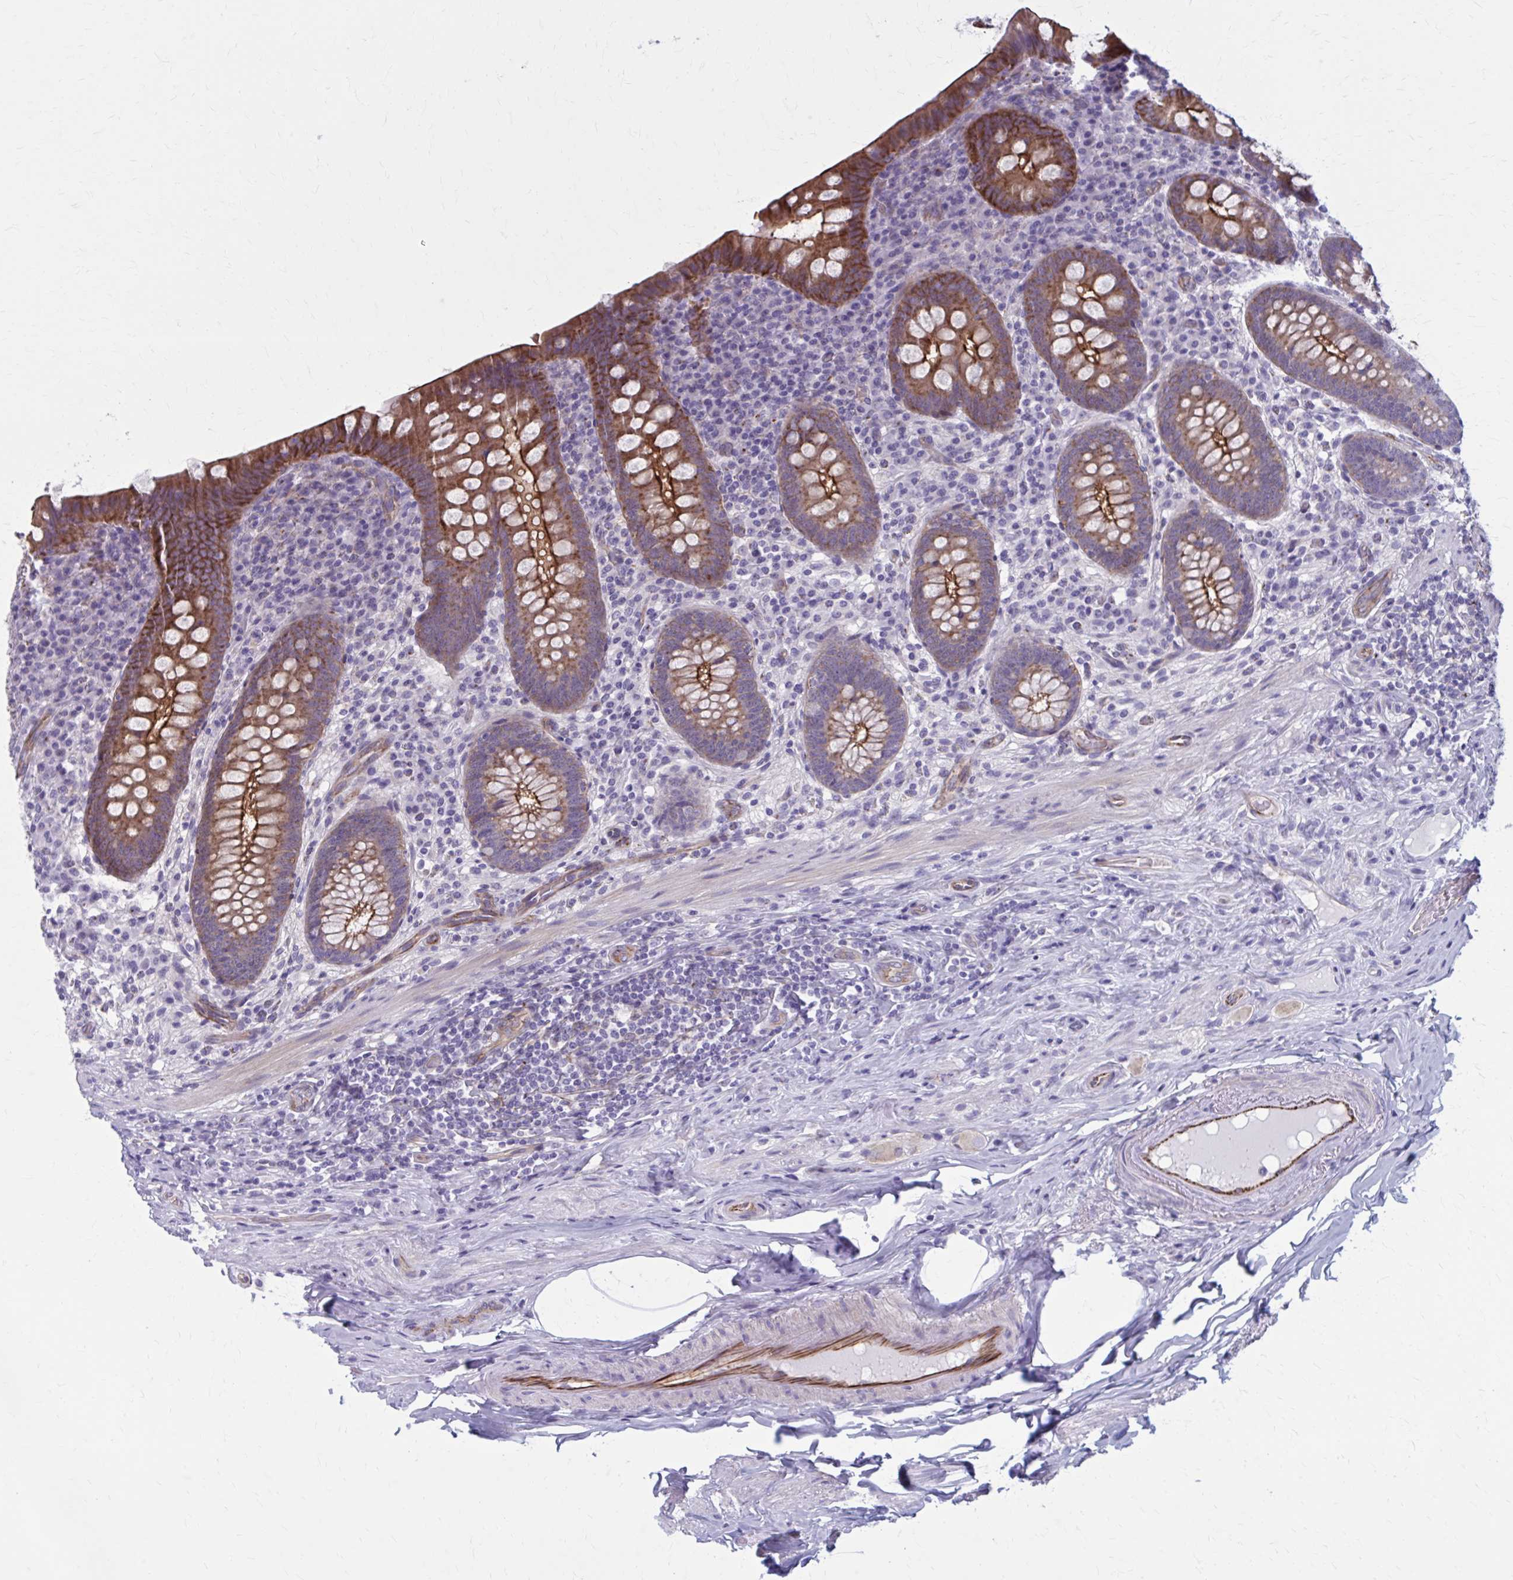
{"staining": {"intensity": "strong", "quantity": ">75%", "location": "cytoplasmic/membranous"}, "tissue": "appendix", "cell_type": "Glandular cells", "image_type": "normal", "snomed": [{"axis": "morphology", "description": "Normal tissue, NOS"}, {"axis": "topography", "description": "Appendix"}], "caption": "Immunohistochemistry (IHC) image of normal human appendix stained for a protein (brown), which demonstrates high levels of strong cytoplasmic/membranous staining in approximately >75% of glandular cells.", "gene": "ZDHHC7", "patient": {"sex": "male", "age": 71}}